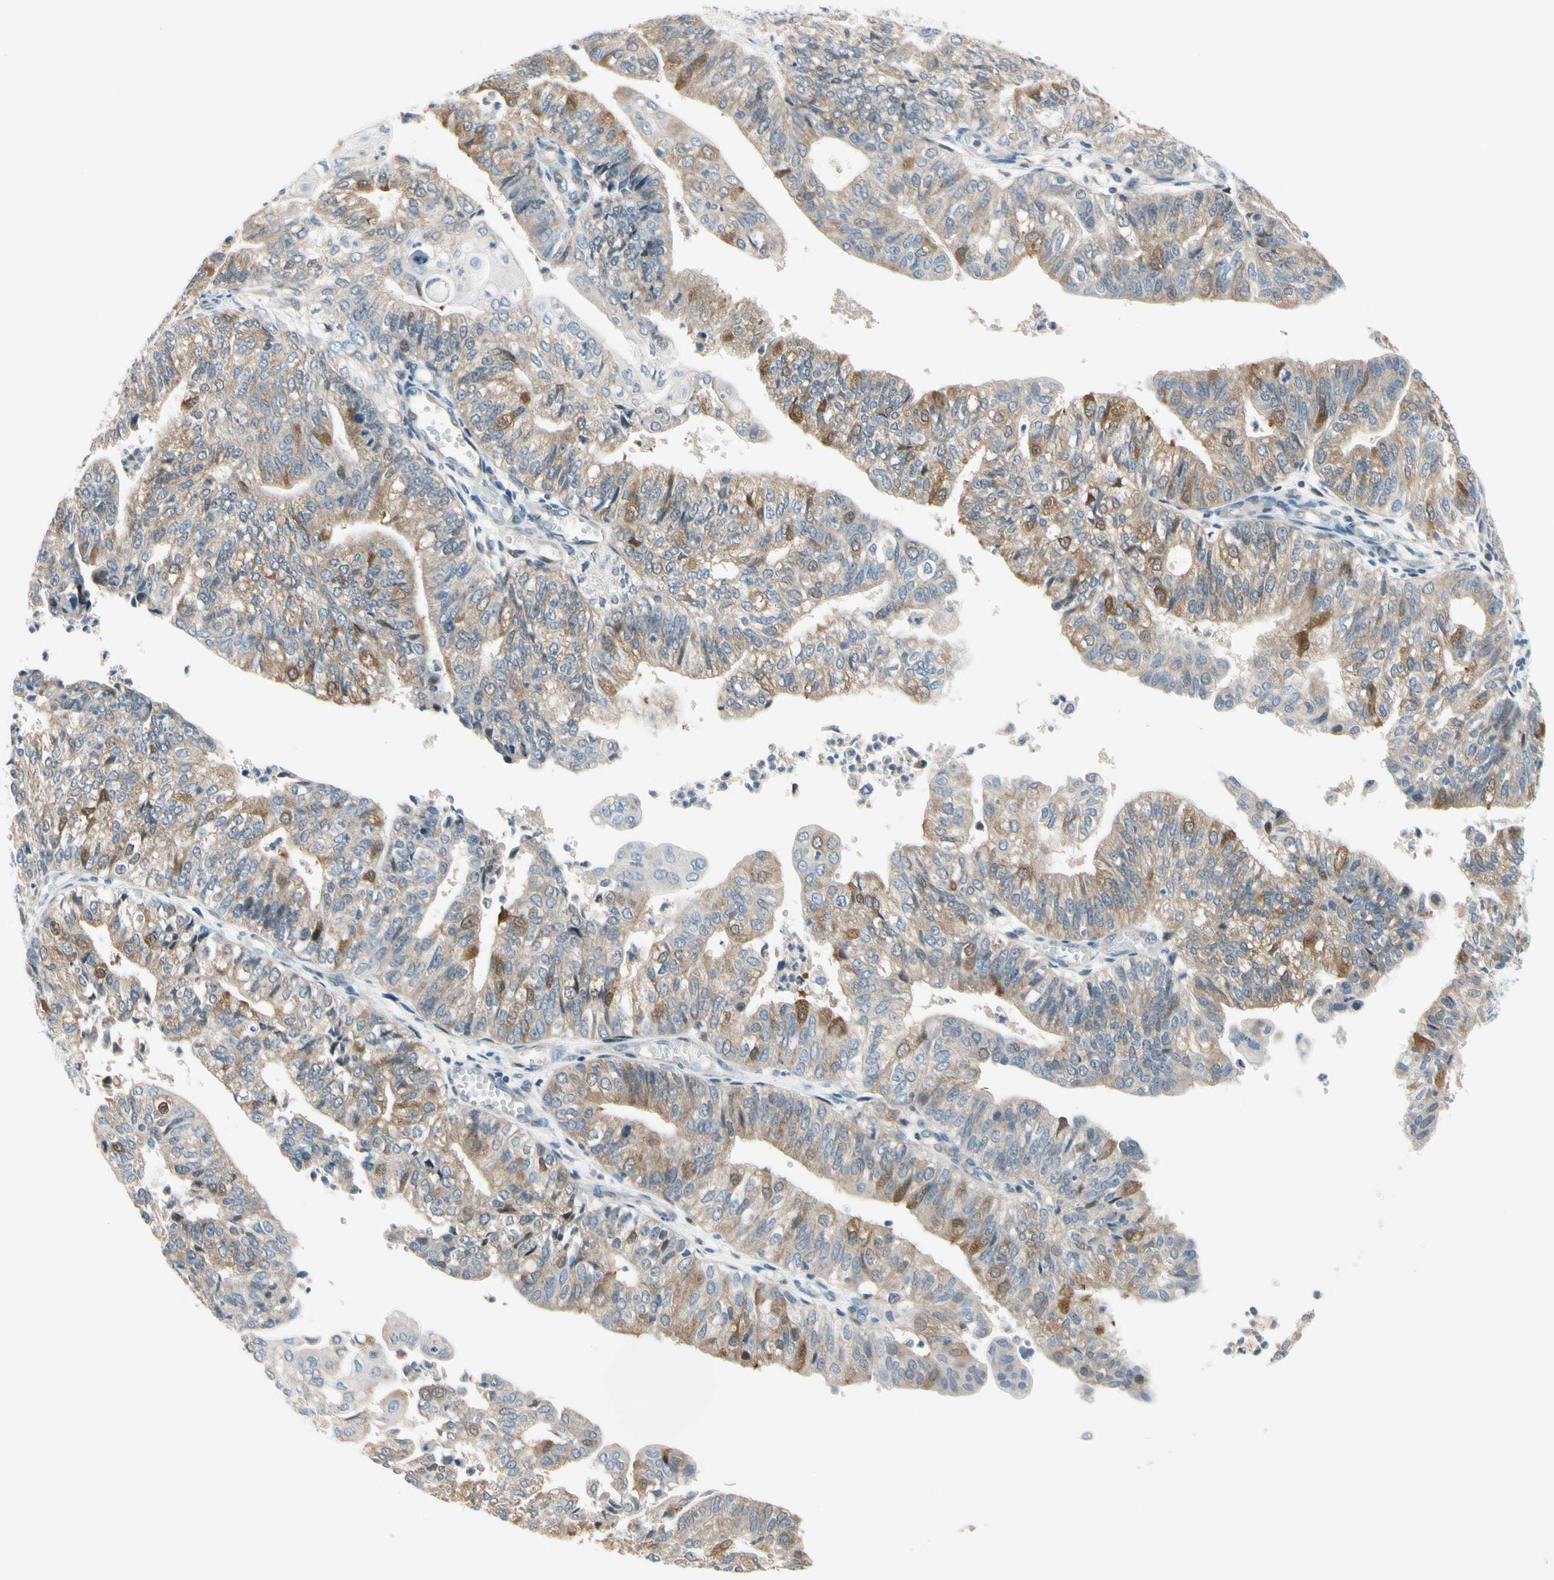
{"staining": {"intensity": "moderate", "quantity": "25%-75%", "location": "cytoplasmic/membranous"}, "tissue": "endometrial cancer", "cell_type": "Tumor cells", "image_type": "cancer", "snomed": [{"axis": "morphology", "description": "Adenocarcinoma, NOS"}, {"axis": "topography", "description": "Endometrium"}], "caption": "Endometrial cancer (adenocarcinoma) stained with a protein marker reveals moderate staining in tumor cells.", "gene": "CFAP36", "patient": {"sex": "female", "age": 59}}